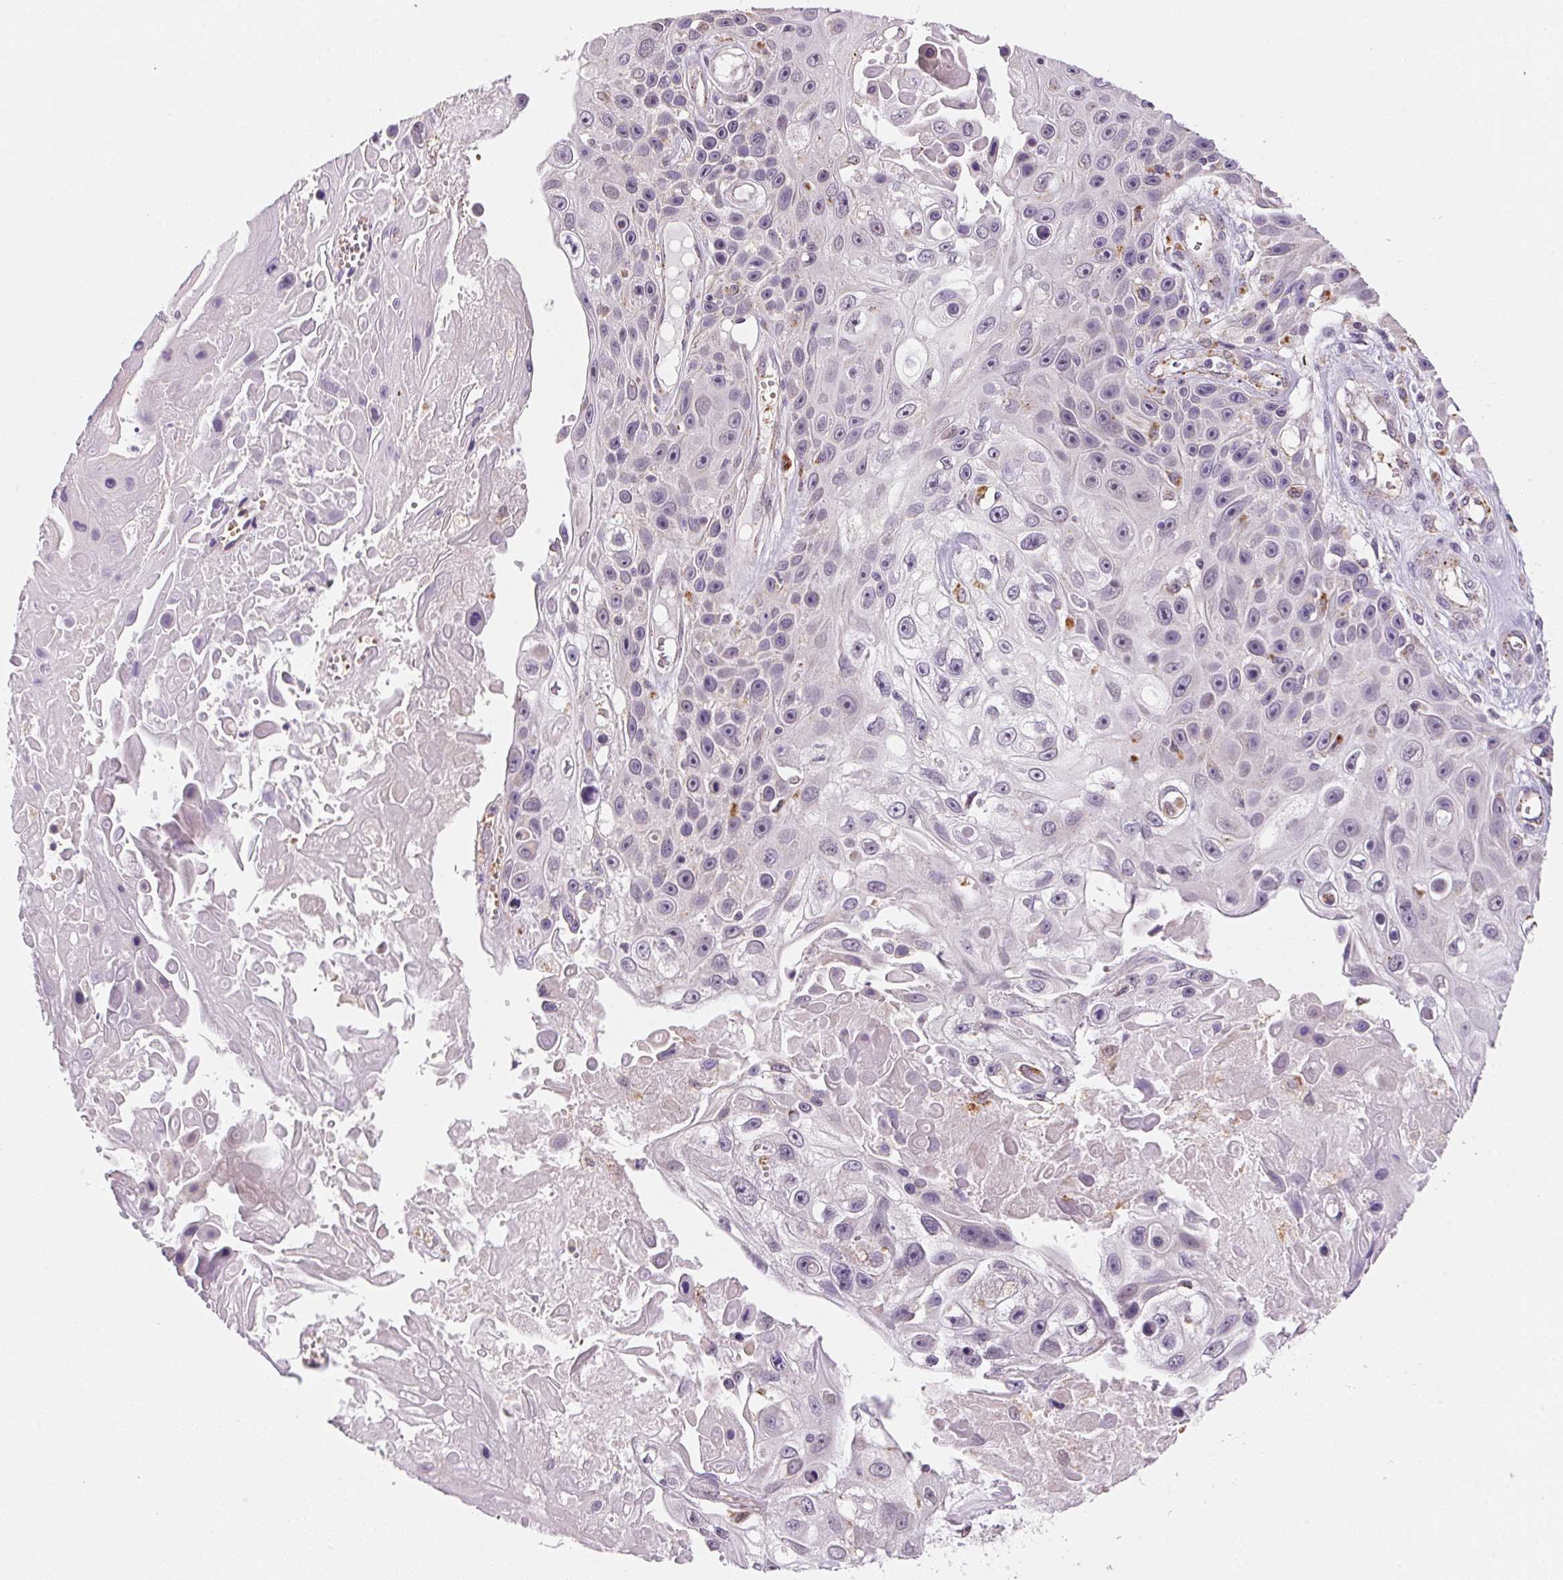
{"staining": {"intensity": "negative", "quantity": "none", "location": "none"}, "tissue": "skin cancer", "cell_type": "Tumor cells", "image_type": "cancer", "snomed": [{"axis": "morphology", "description": "Squamous cell carcinoma, NOS"}, {"axis": "topography", "description": "Skin"}], "caption": "There is no significant positivity in tumor cells of squamous cell carcinoma (skin). Nuclei are stained in blue.", "gene": "METTL13", "patient": {"sex": "male", "age": 82}}